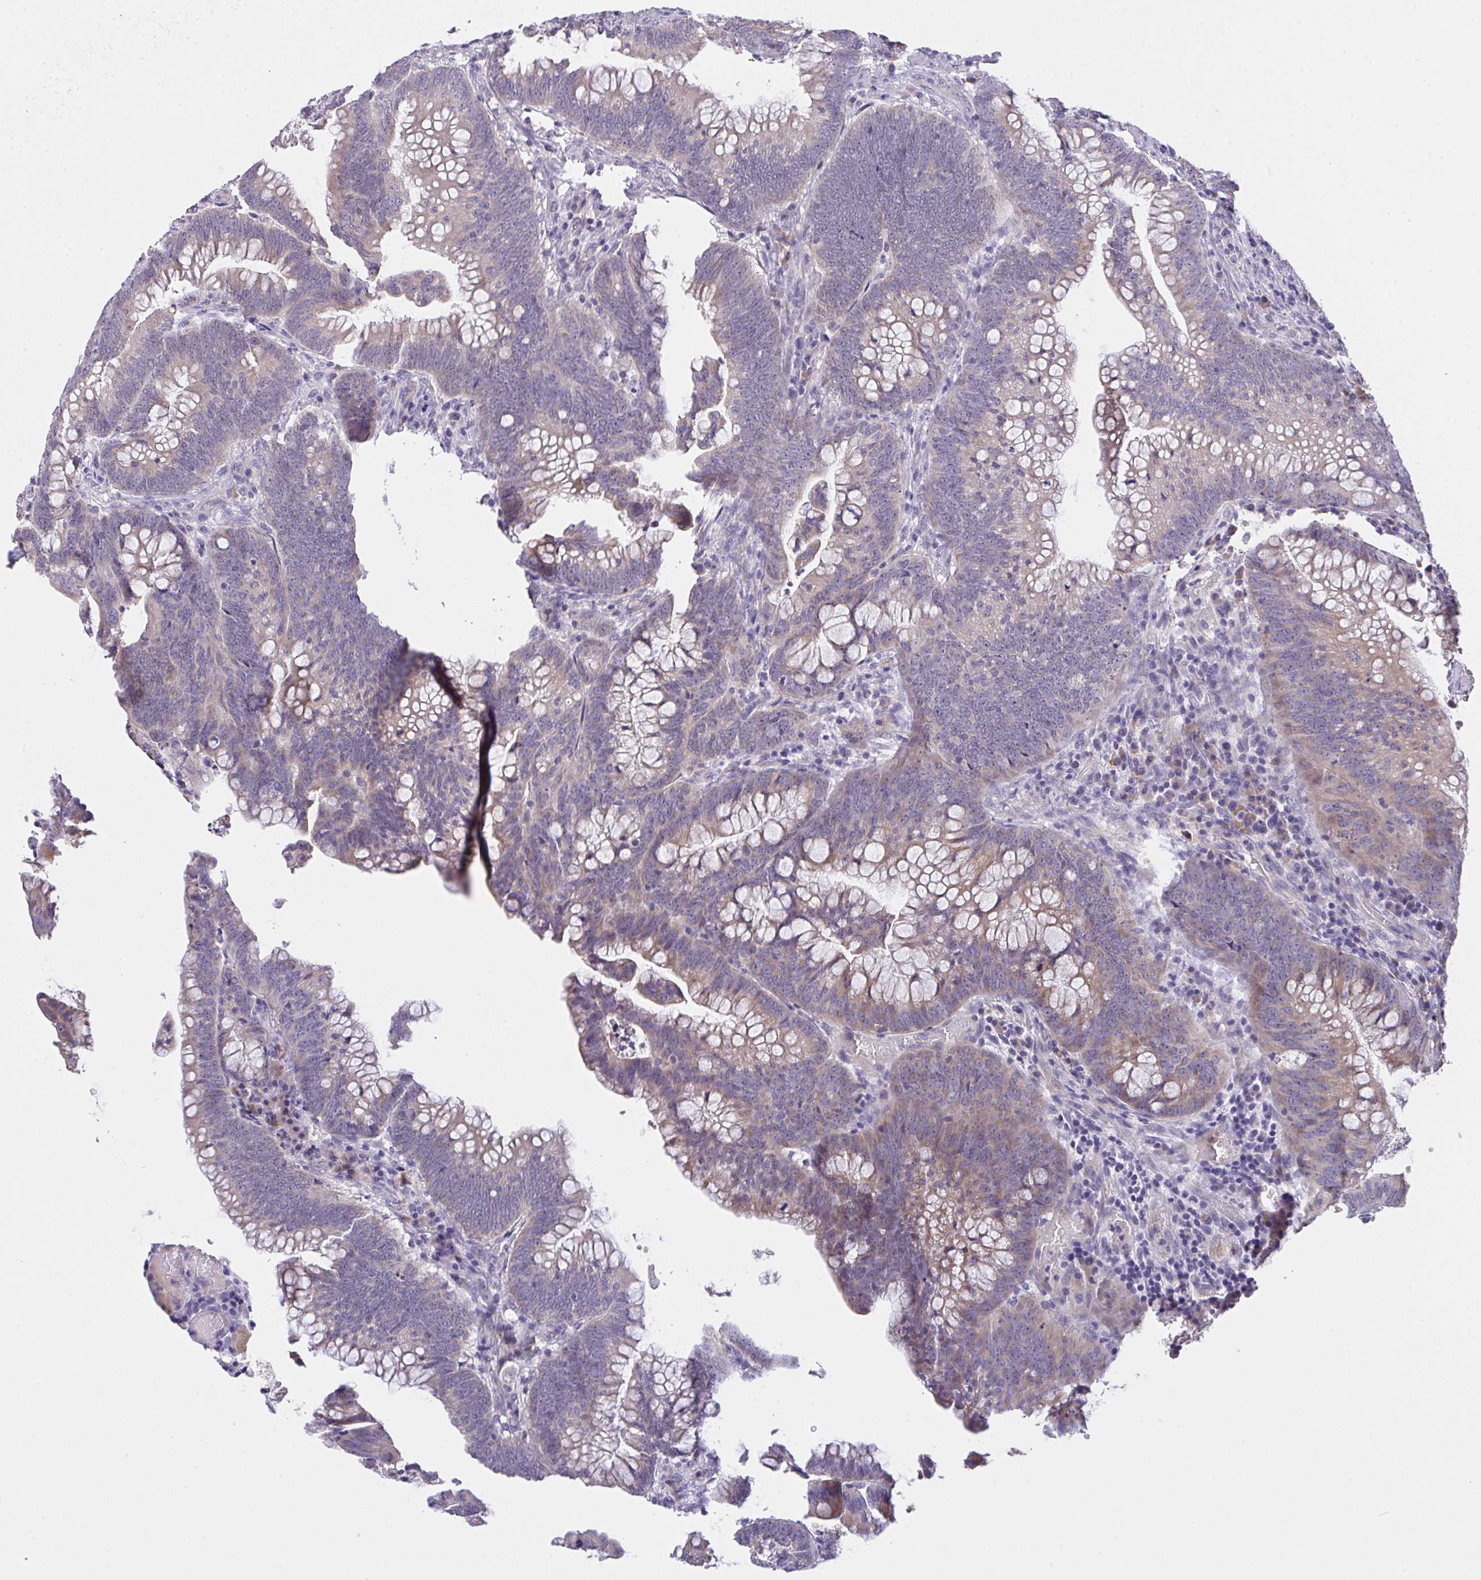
{"staining": {"intensity": "weak", "quantity": "25%-75%", "location": "cytoplasmic/membranous"}, "tissue": "colorectal cancer", "cell_type": "Tumor cells", "image_type": "cancer", "snomed": [{"axis": "morphology", "description": "Adenocarcinoma, NOS"}, {"axis": "topography", "description": "Colon"}], "caption": "This is an image of immunohistochemistry (IHC) staining of adenocarcinoma (colorectal), which shows weak expression in the cytoplasmic/membranous of tumor cells.", "gene": "ZNF581", "patient": {"sex": "male", "age": 62}}